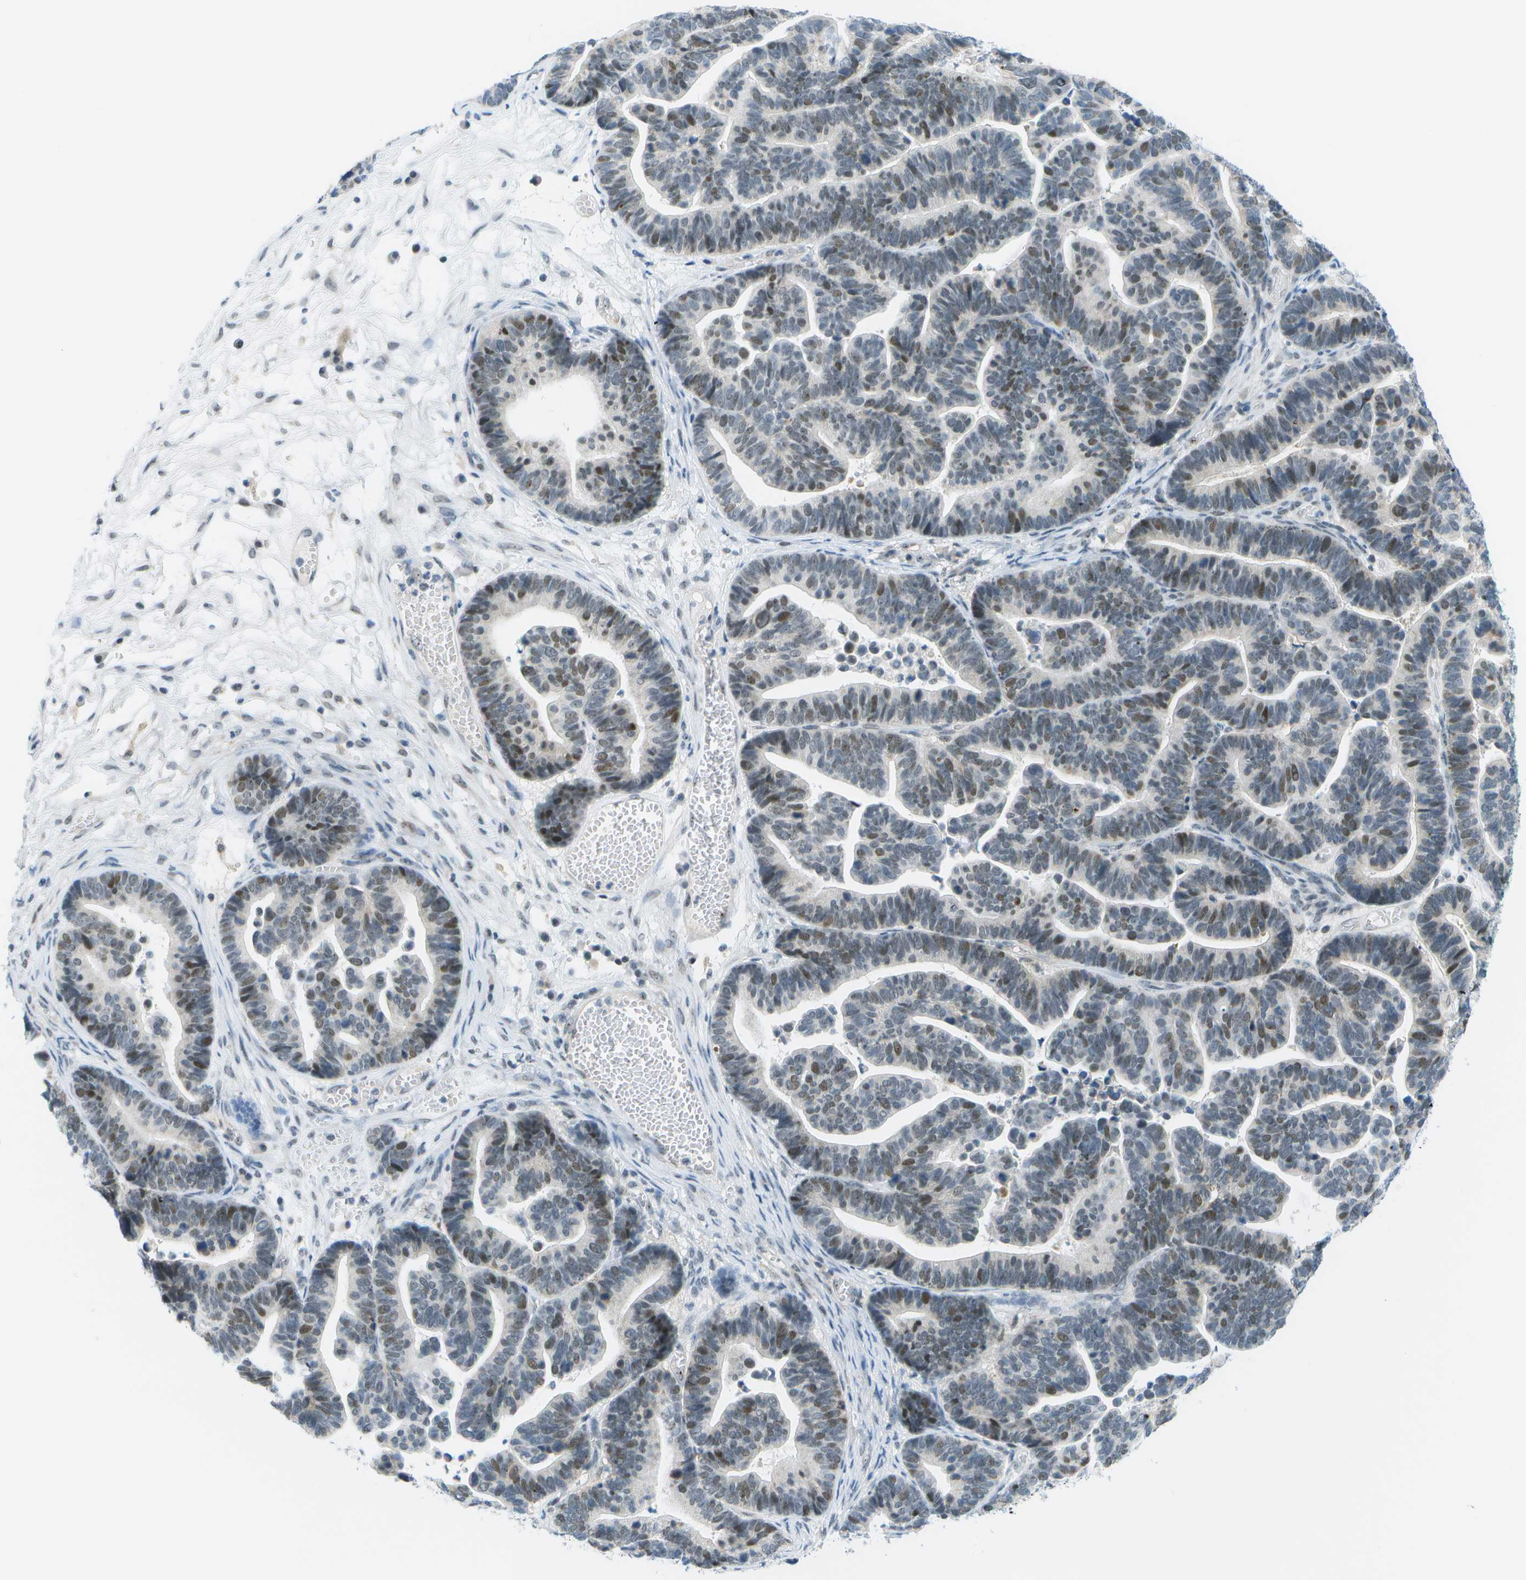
{"staining": {"intensity": "moderate", "quantity": "<25%", "location": "nuclear"}, "tissue": "ovarian cancer", "cell_type": "Tumor cells", "image_type": "cancer", "snomed": [{"axis": "morphology", "description": "Cystadenocarcinoma, serous, NOS"}, {"axis": "topography", "description": "Ovary"}], "caption": "Immunohistochemical staining of ovarian serous cystadenocarcinoma demonstrates low levels of moderate nuclear positivity in about <25% of tumor cells.", "gene": "PITHD1", "patient": {"sex": "female", "age": 56}}